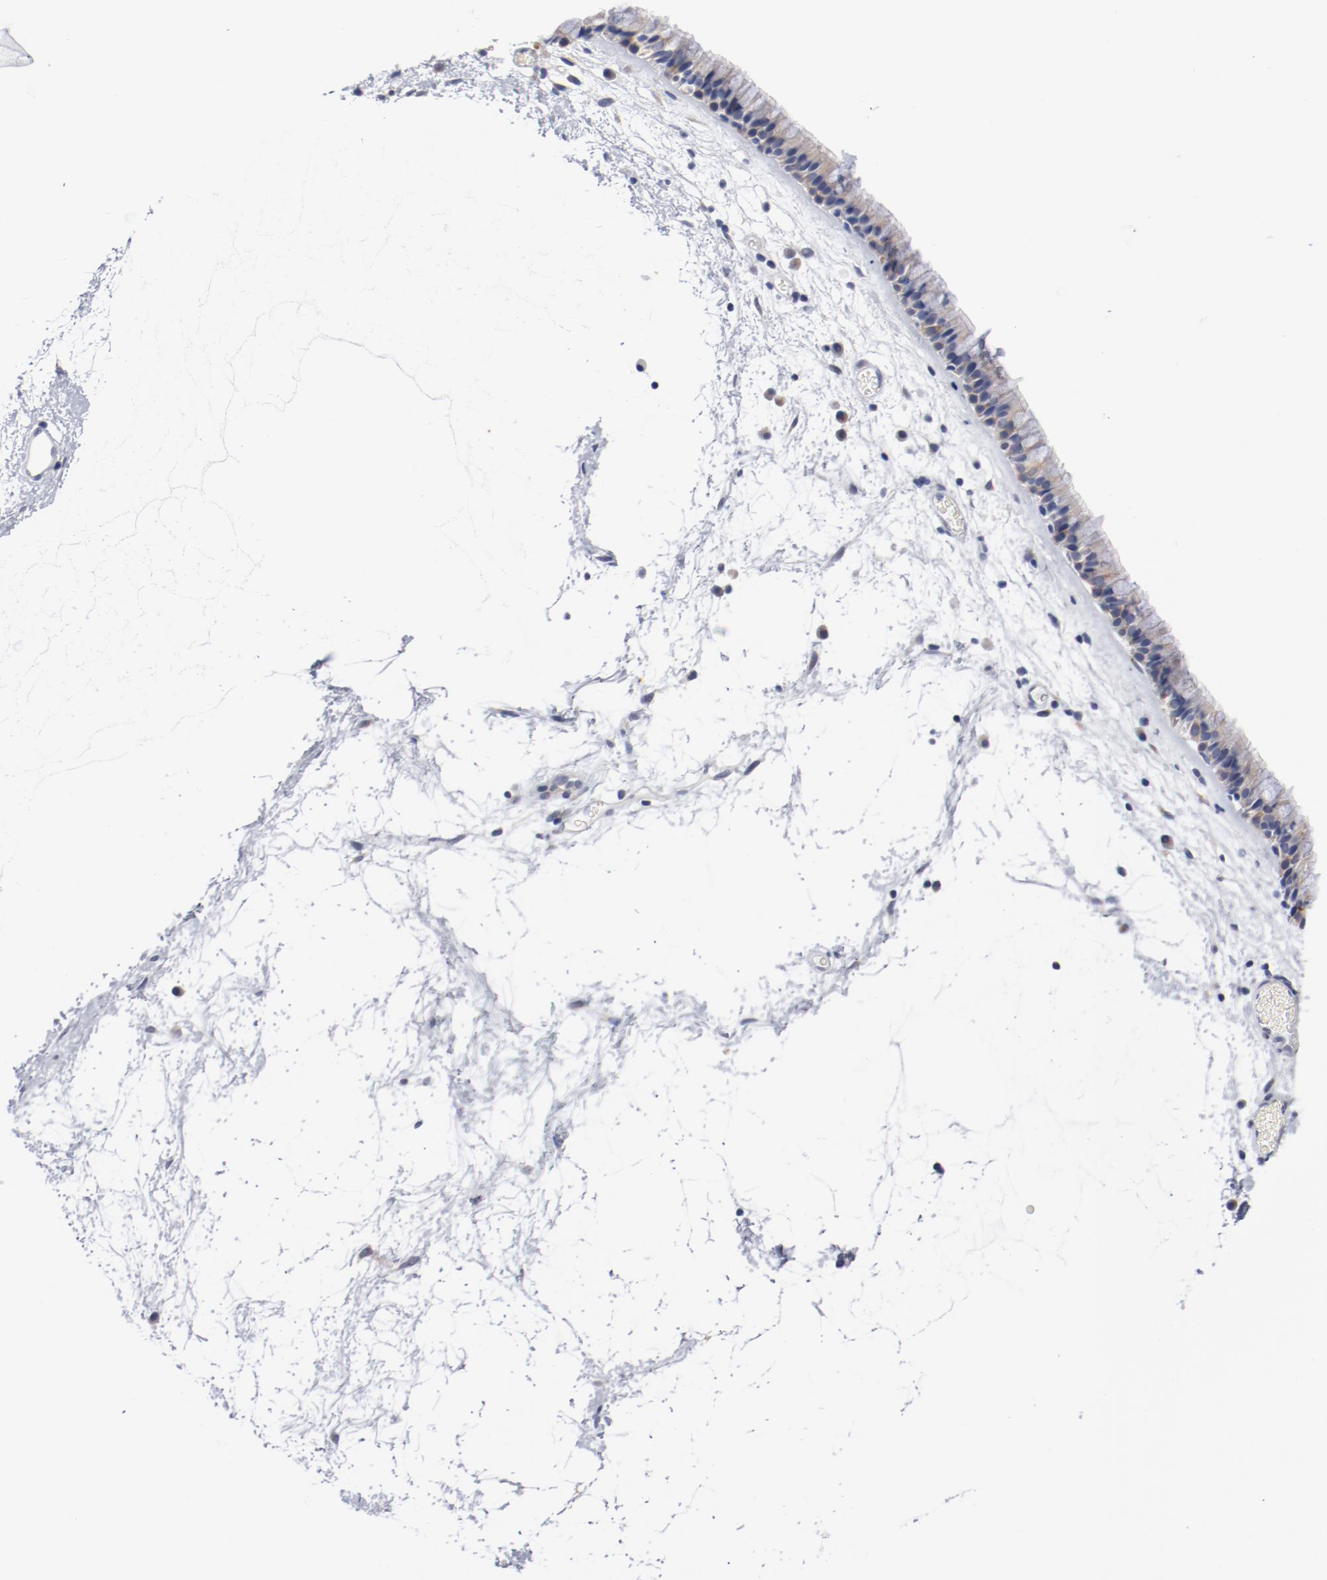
{"staining": {"intensity": "moderate", "quantity": ">75%", "location": "cytoplasmic/membranous"}, "tissue": "nasopharynx", "cell_type": "Respiratory epithelial cells", "image_type": "normal", "snomed": [{"axis": "morphology", "description": "Normal tissue, NOS"}, {"axis": "morphology", "description": "Inflammation, NOS"}, {"axis": "topography", "description": "Nasopharynx"}], "caption": "This photomicrograph exhibits normal nasopharynx stained with immunohistochemistry (IHC) to label a protein in brown. The cytoplasmic/membranous of respiratory epithelial cells show moderate positivity for the protein. Nuclei are counter-stained blue.", "gene": "GPR143", "patient": {"sex": "male", "age": 48}}